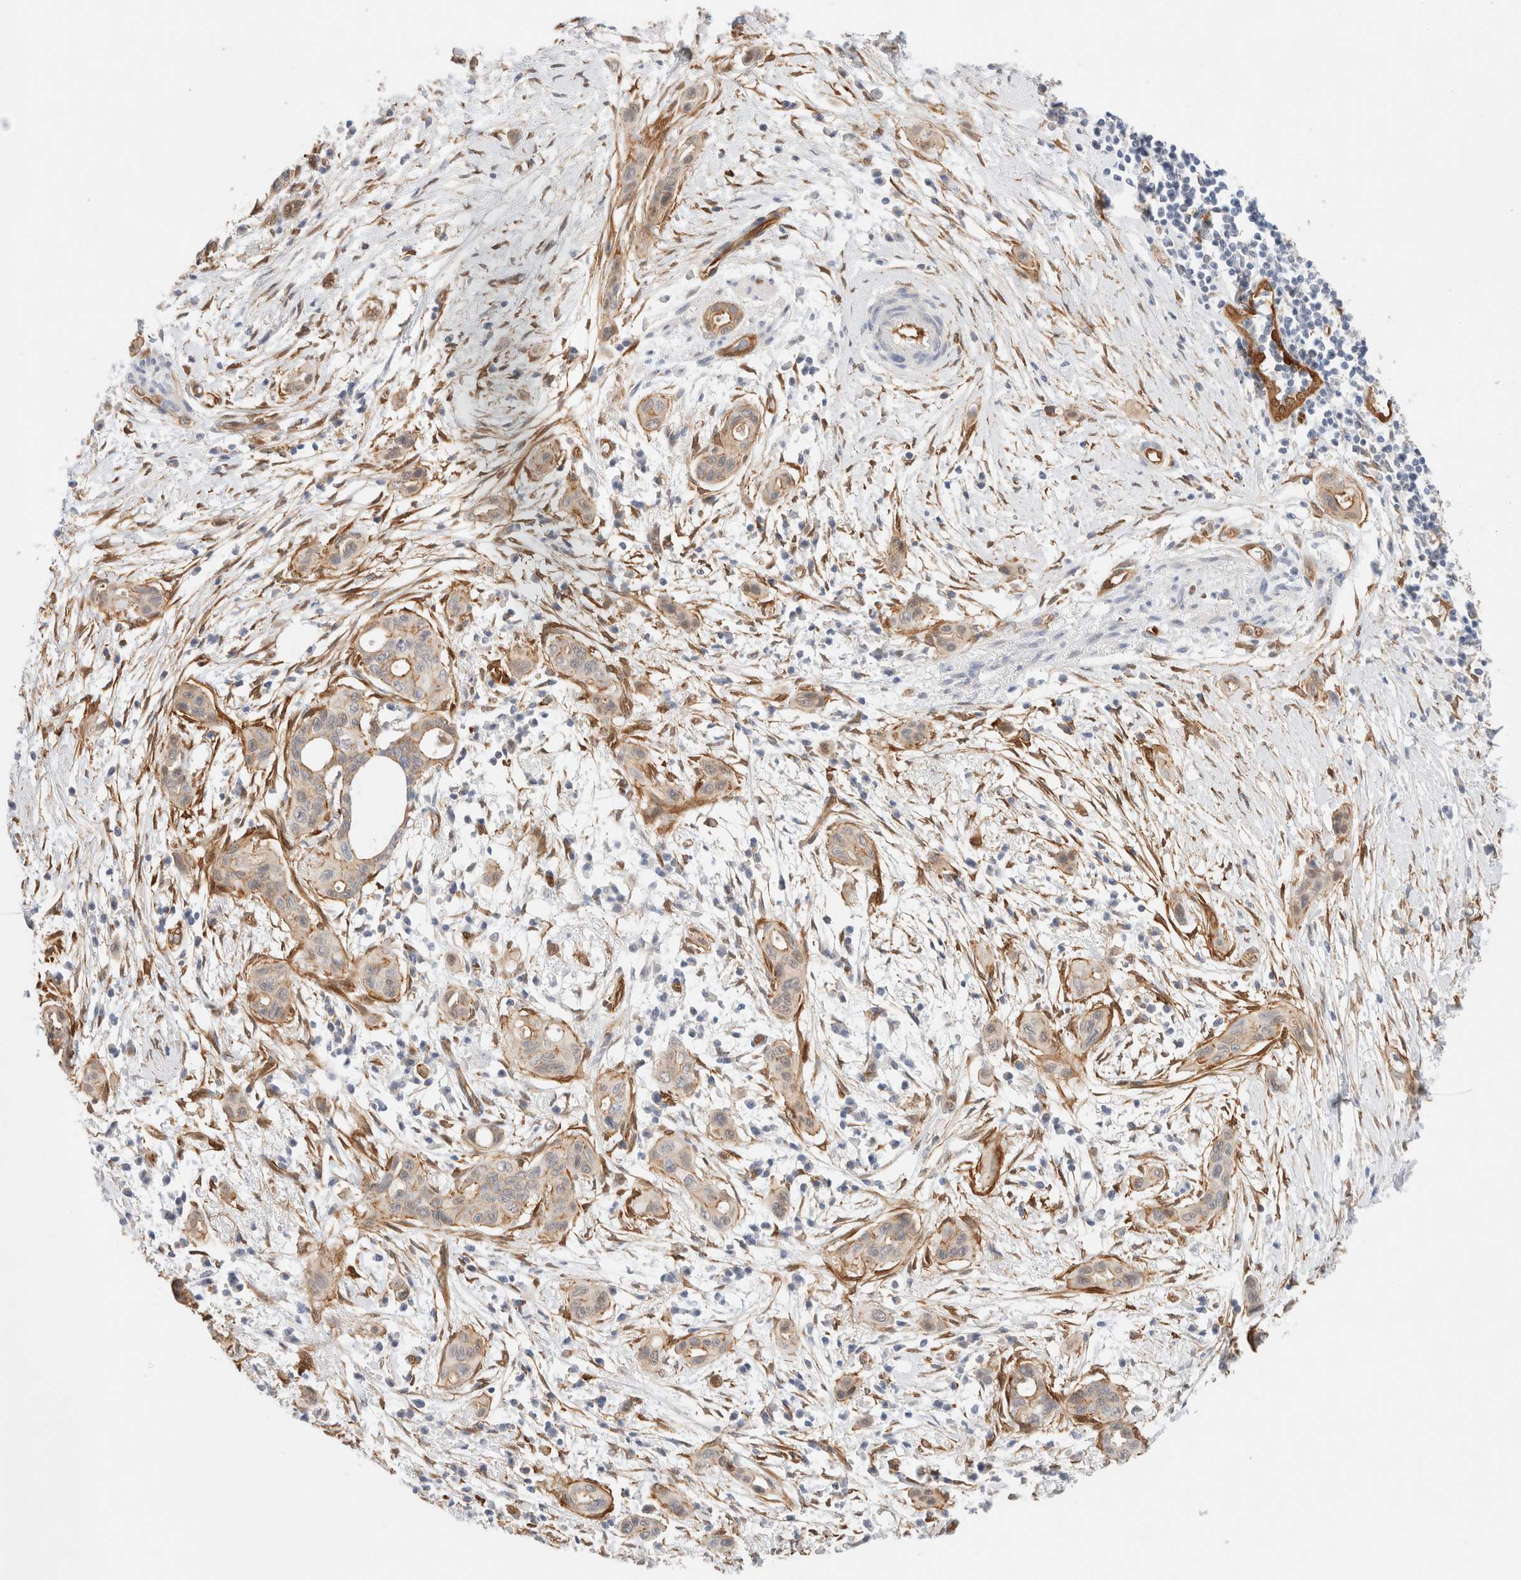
{"staining": {"intensity": "weak", "quantity": "<25%", "location": "cytoplasmic/membranous"}, "tissue": "pancreatic cancer", "cell_type": "Tumor cells", "image_type": "cancer", "snomed": [{"axis": "morphology", "description": "Adenocarcinoma, NOS"}, {"axis": "topography", "description": "Pancreas"}], "caption": "Photomicrograph shows no protein expression in tumor cells of pancreatic adenocarcinoma tissue. (Brightfield microscopy of DAB immunohistochemistry at high magnification).", "gene": "LMCD1", "patient": {"sex": "male", "age": 59}}